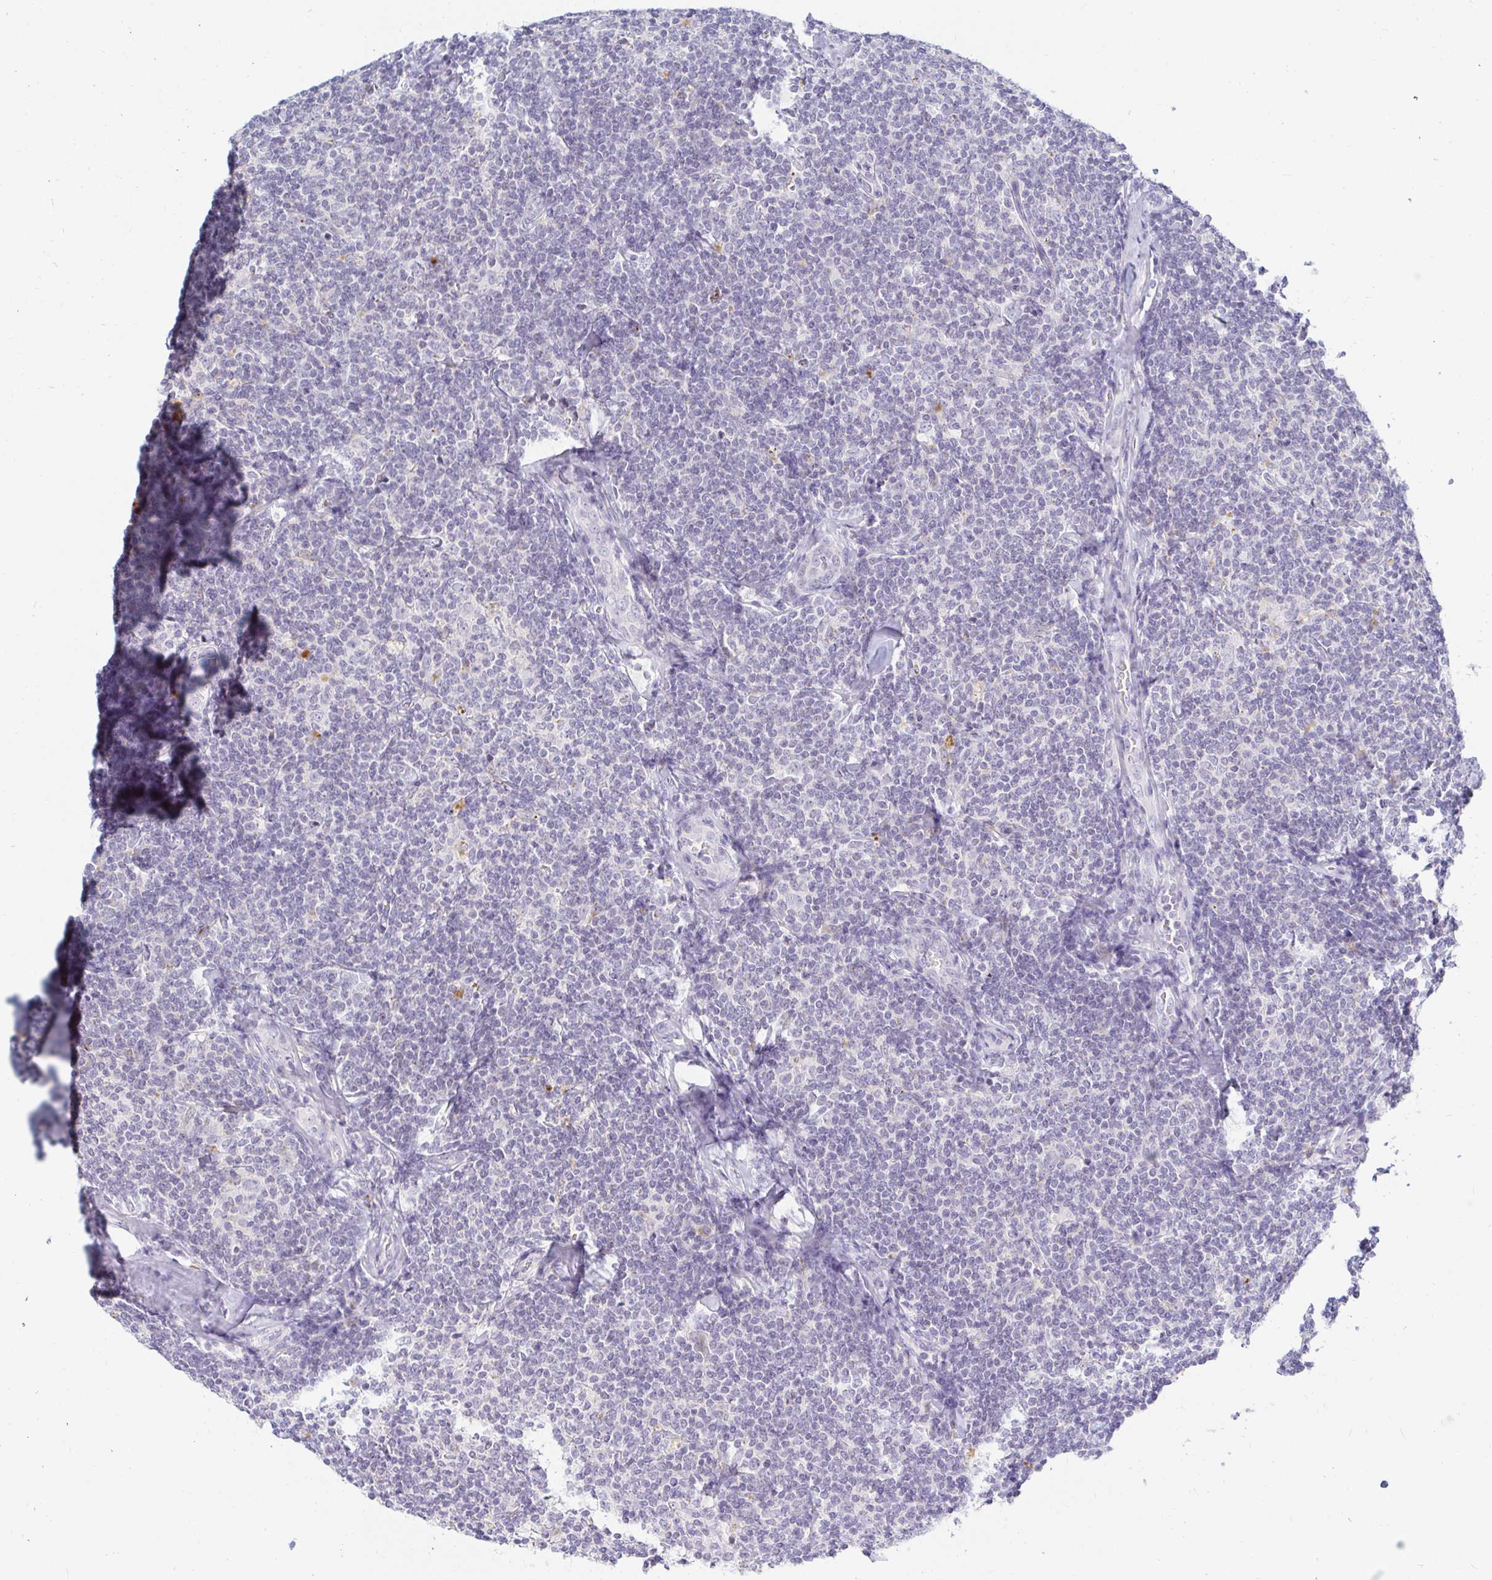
{"staining": {"intensity": "negative", "quantity": "none", "location": "none"}, "tissue": "lymphoma", "cell_type": "Tumor cells", "image_type": "cancer", "snomed": [{"axis": "morphology", "description": "Malignant lymphoma, non-Hodgkin's type, Low grade"}, {"axis": "topography", "description": "Lymph node"}], "caption": "Low-grade malignant lymphoma, non-Hodgkin's type was stained to show a protein in brown. There is no significant staining in tumor cells. (DAB immunohistochemistry (IHC), high magnification).", "gene": "OR51D1", "patient": {"sex": "female", "age": 56}}